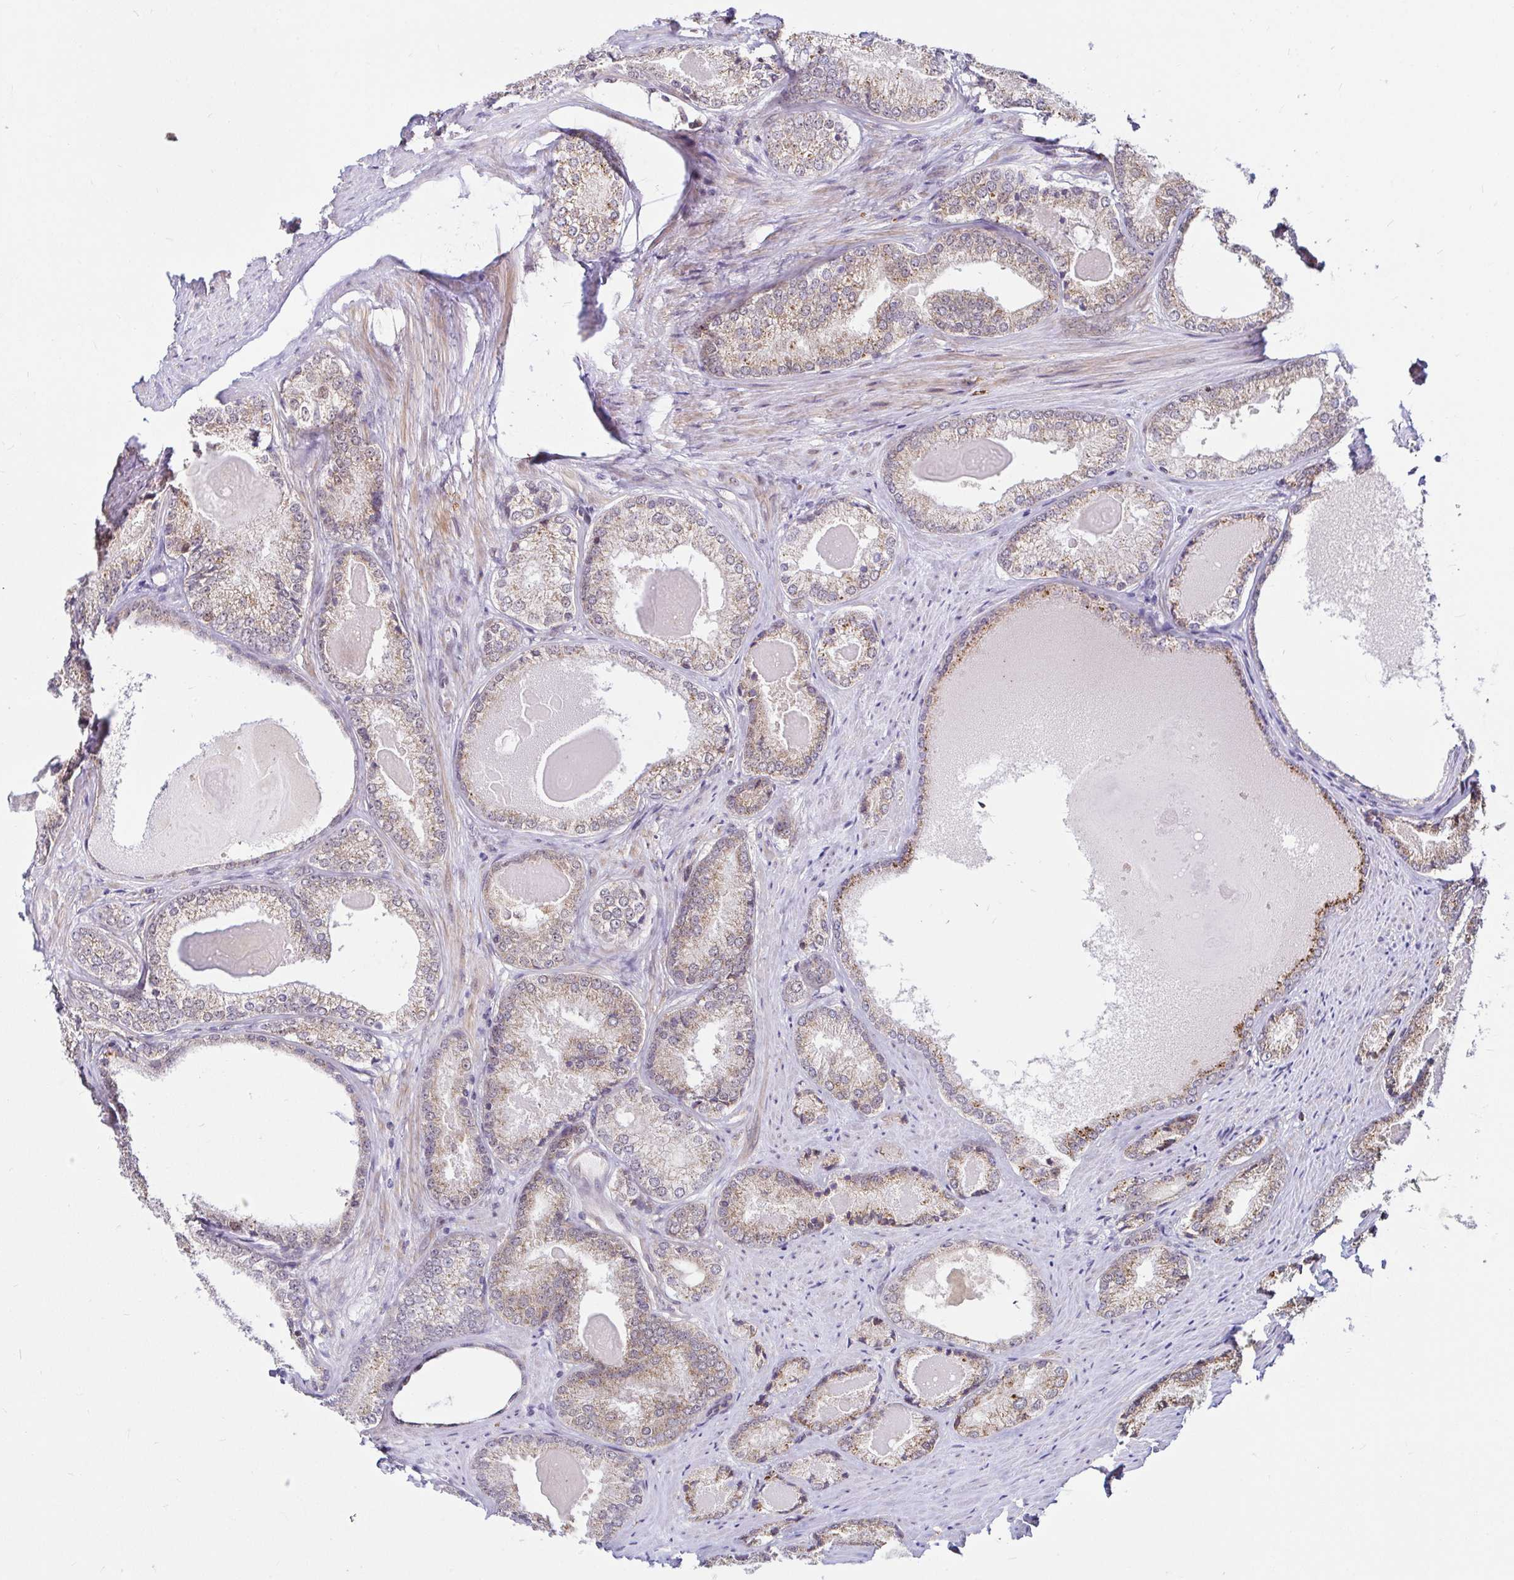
{"staining": {"intensity": "moderate", "quantity": ">75%", "location": "cytoplasmic/membranous"}, "tissue": "prostate cancer", "cell_type": "Tumor cells", "image_type": "cancer", "snomed": [{"axis": "morphology", "description": "Adenocarcinoma, NOS"}, {"axis": "morphology", "description": "Adenocarcinoma, Low grade"}, {"axis": "topography", "description": "Prostate"}], "caption": "Immunohistochemical staining of human prostate cancer reveals medium levels of moderate cytoplasmic/membranous protein positivity in approximately >75% of tumor cells.", "gene": "TIMM50", "patient": {"sex": "male", "age": 68}}